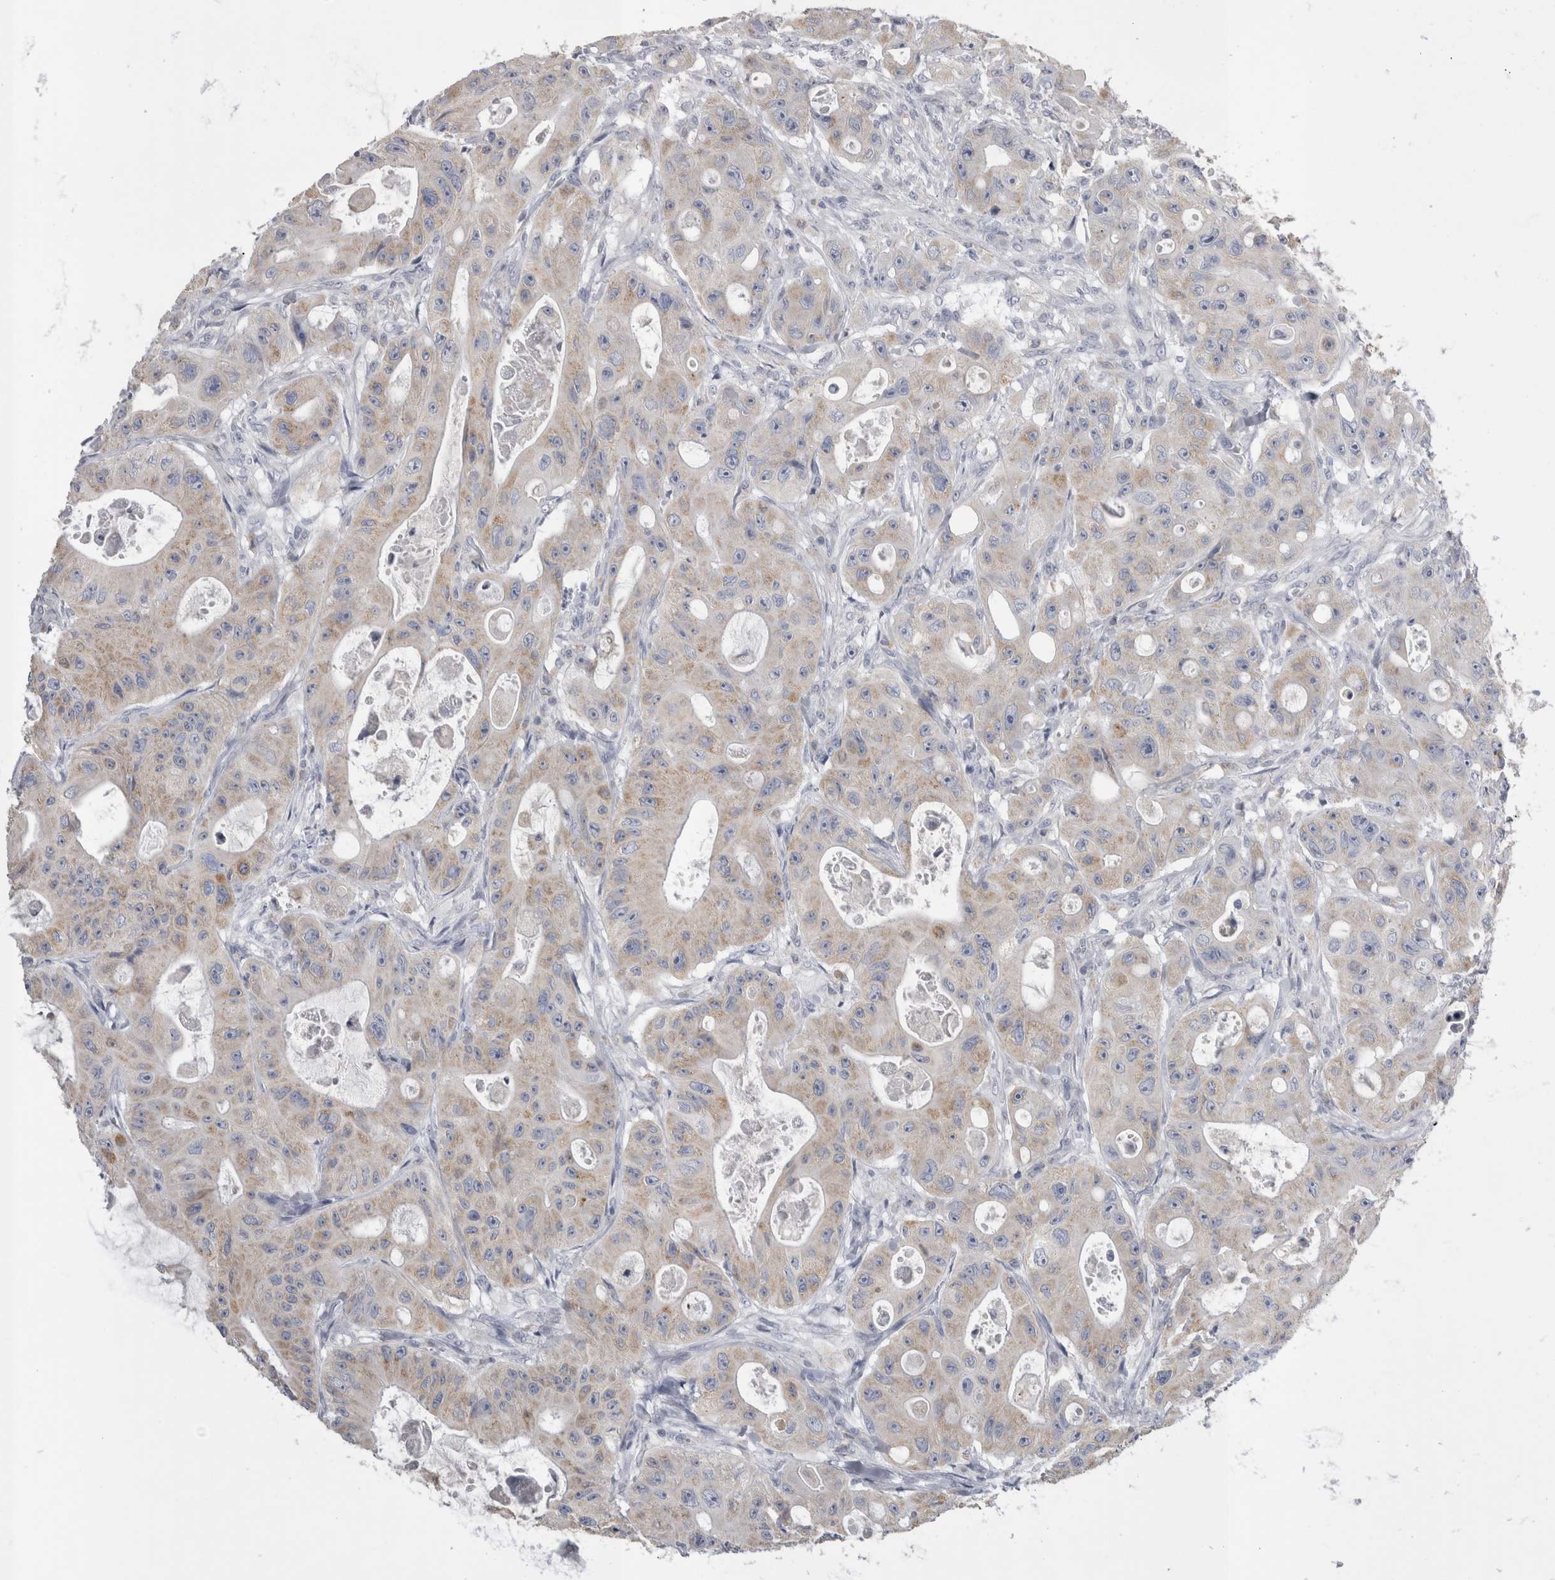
{"staining": {"intensity": "weak", "quantity": "<25%", "location": "cytoplasmic/membranous"}, "tissue": "colorectal cancer", "cell_type": "Tumor cells", "image_type": "cancer", "snomed": [{"axis": "morphology", "description": "Adenocarcinoma, NOS"}, {"axis": "topography", "description": "Colon"}], "caption": "This photomicrograph is of colorectal cancer stained with IHC to label a protein in brown with the nuclei are counter-stained blue. There is no staining in tumor cells.", "gene": "DHRS4", "patient": {"sex": "female", "age": 46}}